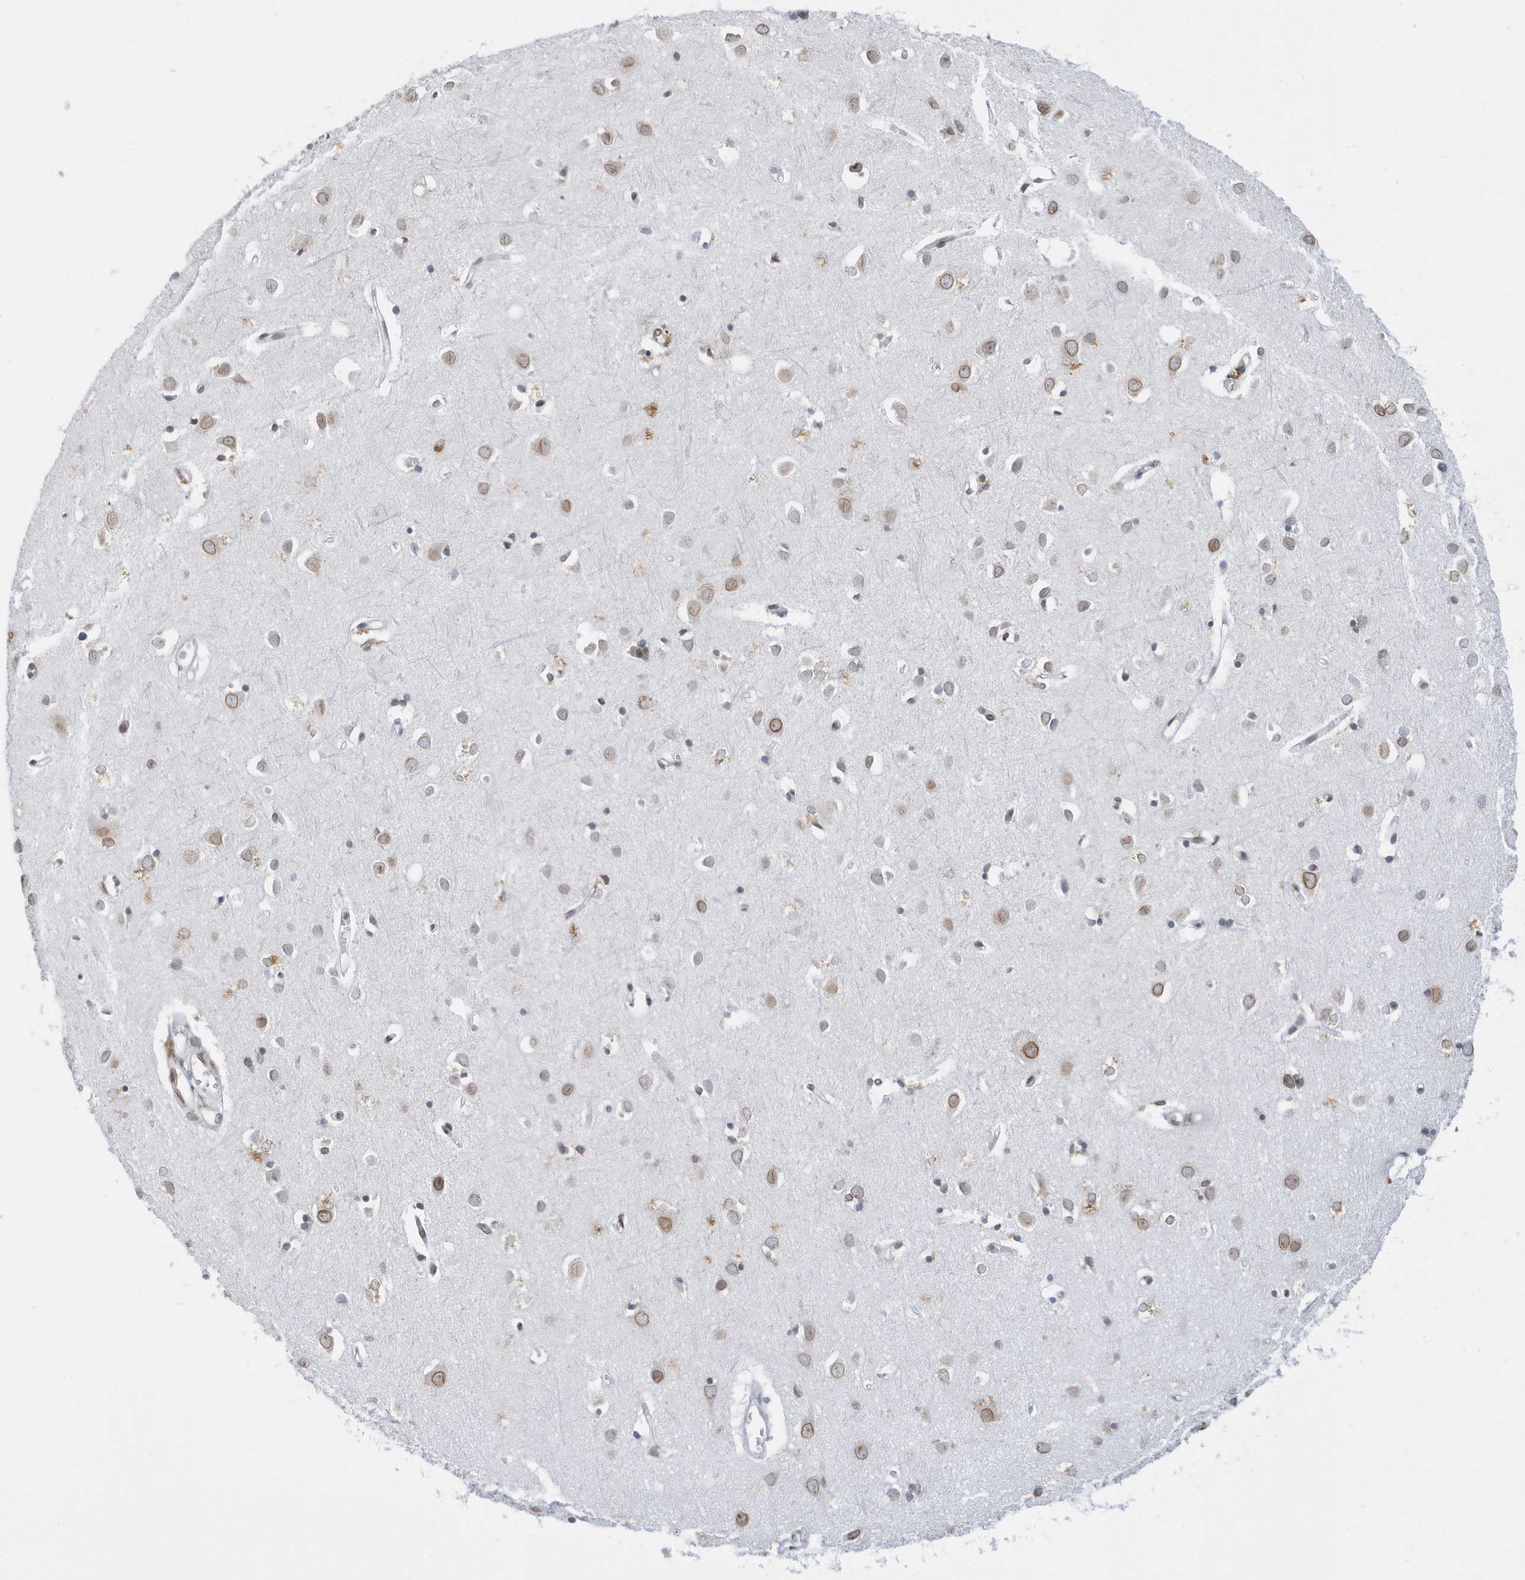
{"staining": {"intensity": "moderate", "quantity": ">75%", "location": "nuclear"}, "tissue": "cerebral cortex", "cell_type": "Endothelial cells", "image_type": "normal", "snomed": [{"axis": "morphology", "description": "Normal tissue, NOS"}, {"axis": "topography", "description": "Cerebral cortex"}], "caption": "This histopathology image shows immunohistochemistry staining of unremarkable cerebral cortex, with medium moderate nuclear positivity in about >75% of endothelial cells.", "gene": "PCYT1A", "patient": {"sex": "female", "age": 64}}